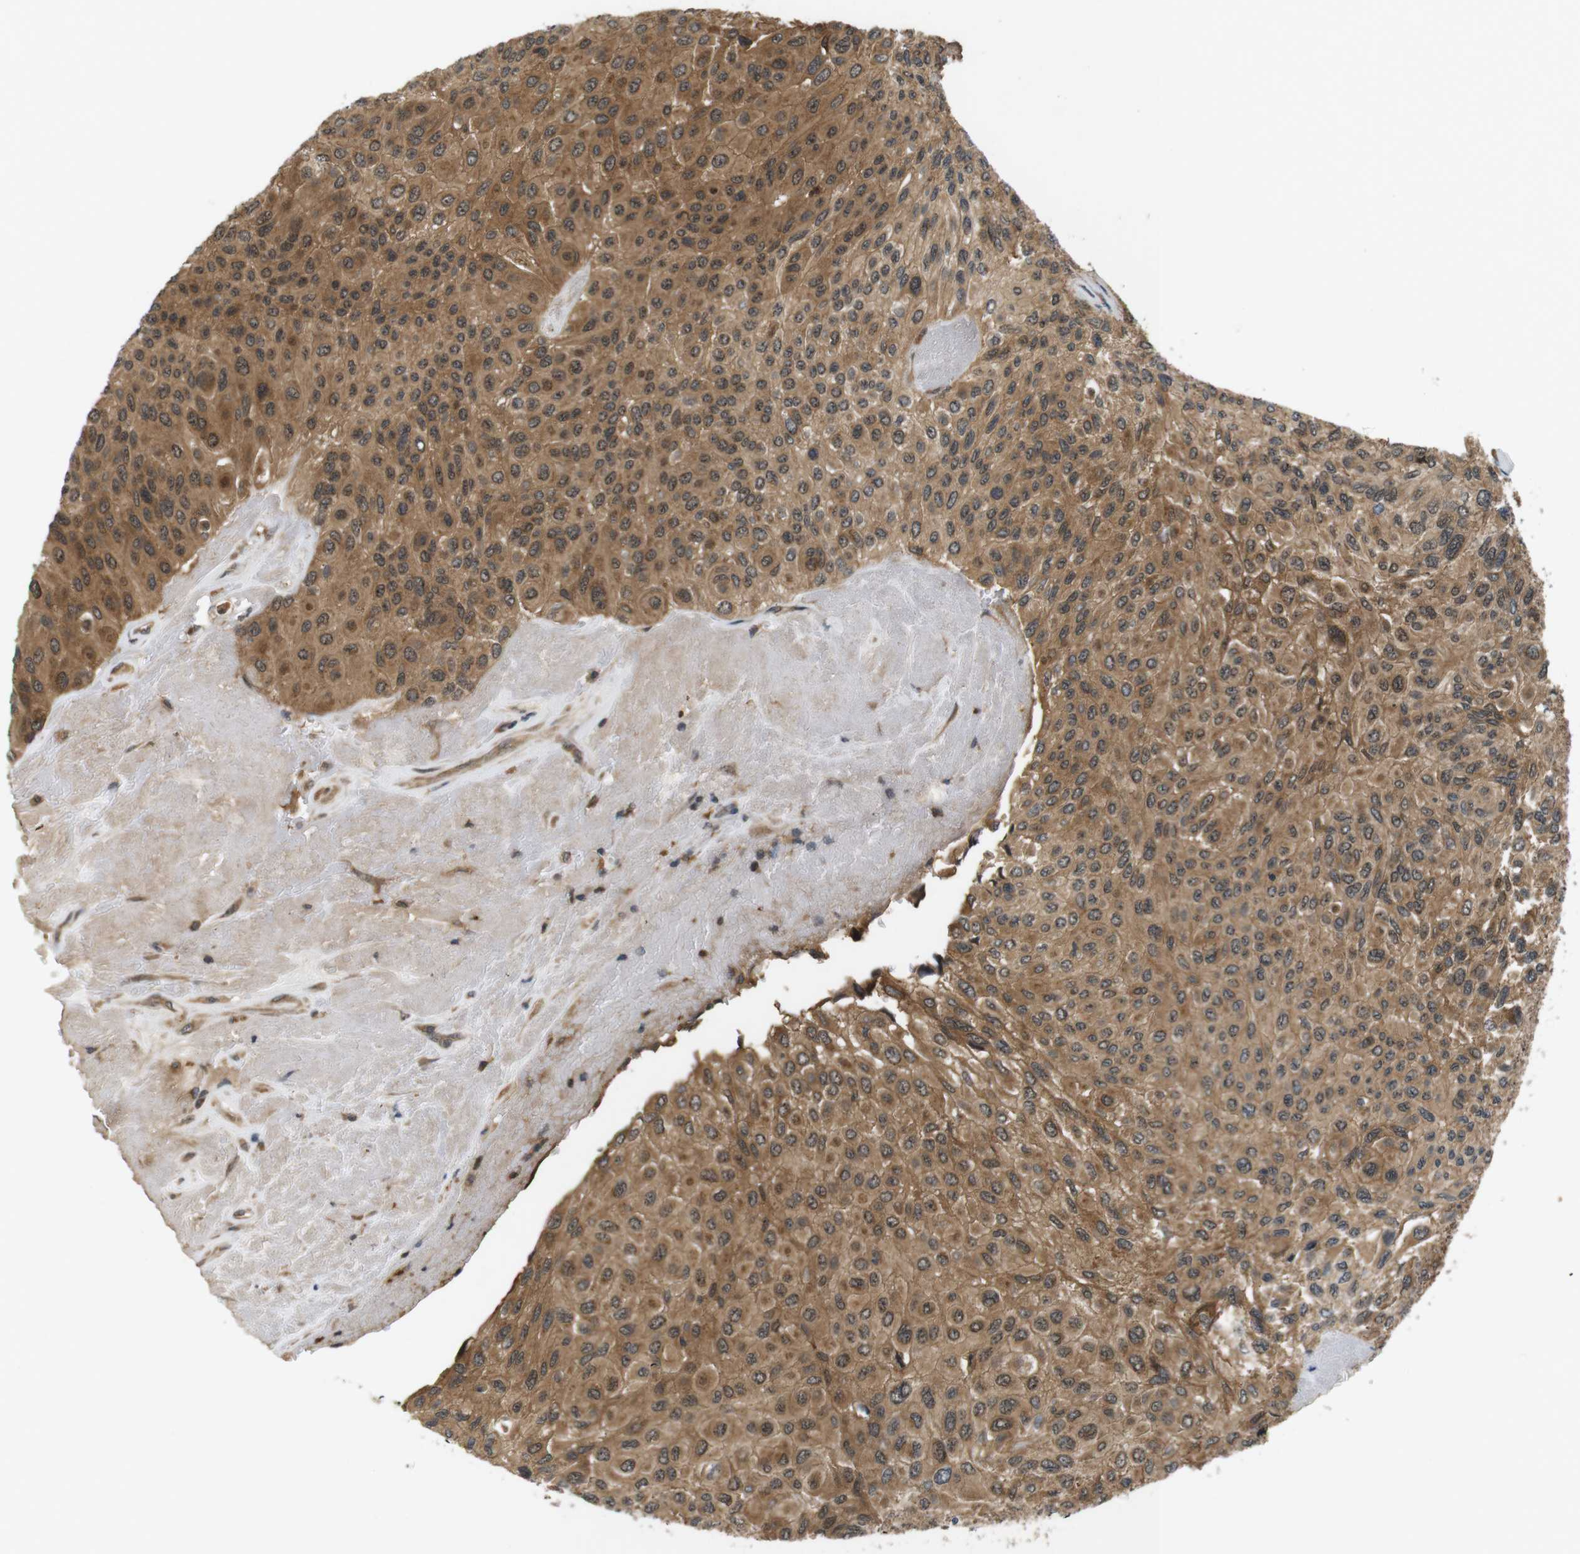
{"staining": {"intensity": "moderate", "quantity": ">75%", "location": "cytoplasmic/membranous"}, "tissue": "urothelial cancer", "cell_type": "Tumor cells", "image_type": "cancer", "snomed": [{"axis": "morphology", "description": "Urothelial carcinoma, High grade"}, {"axis": "topography", "description": "Urinary bladder"}], "caption": "The micrograph shows immunohistochemical staining of urothelial carcinoma (high-grade). There is moderate cytoplasmic/membranous staining is appreciated in approximately >75% of tumor cells. (Brightfield microscopy of DAB IHC at high magnification).", "gene": "NFKBIE", "patient": {"sex": "male", "age": 66}}